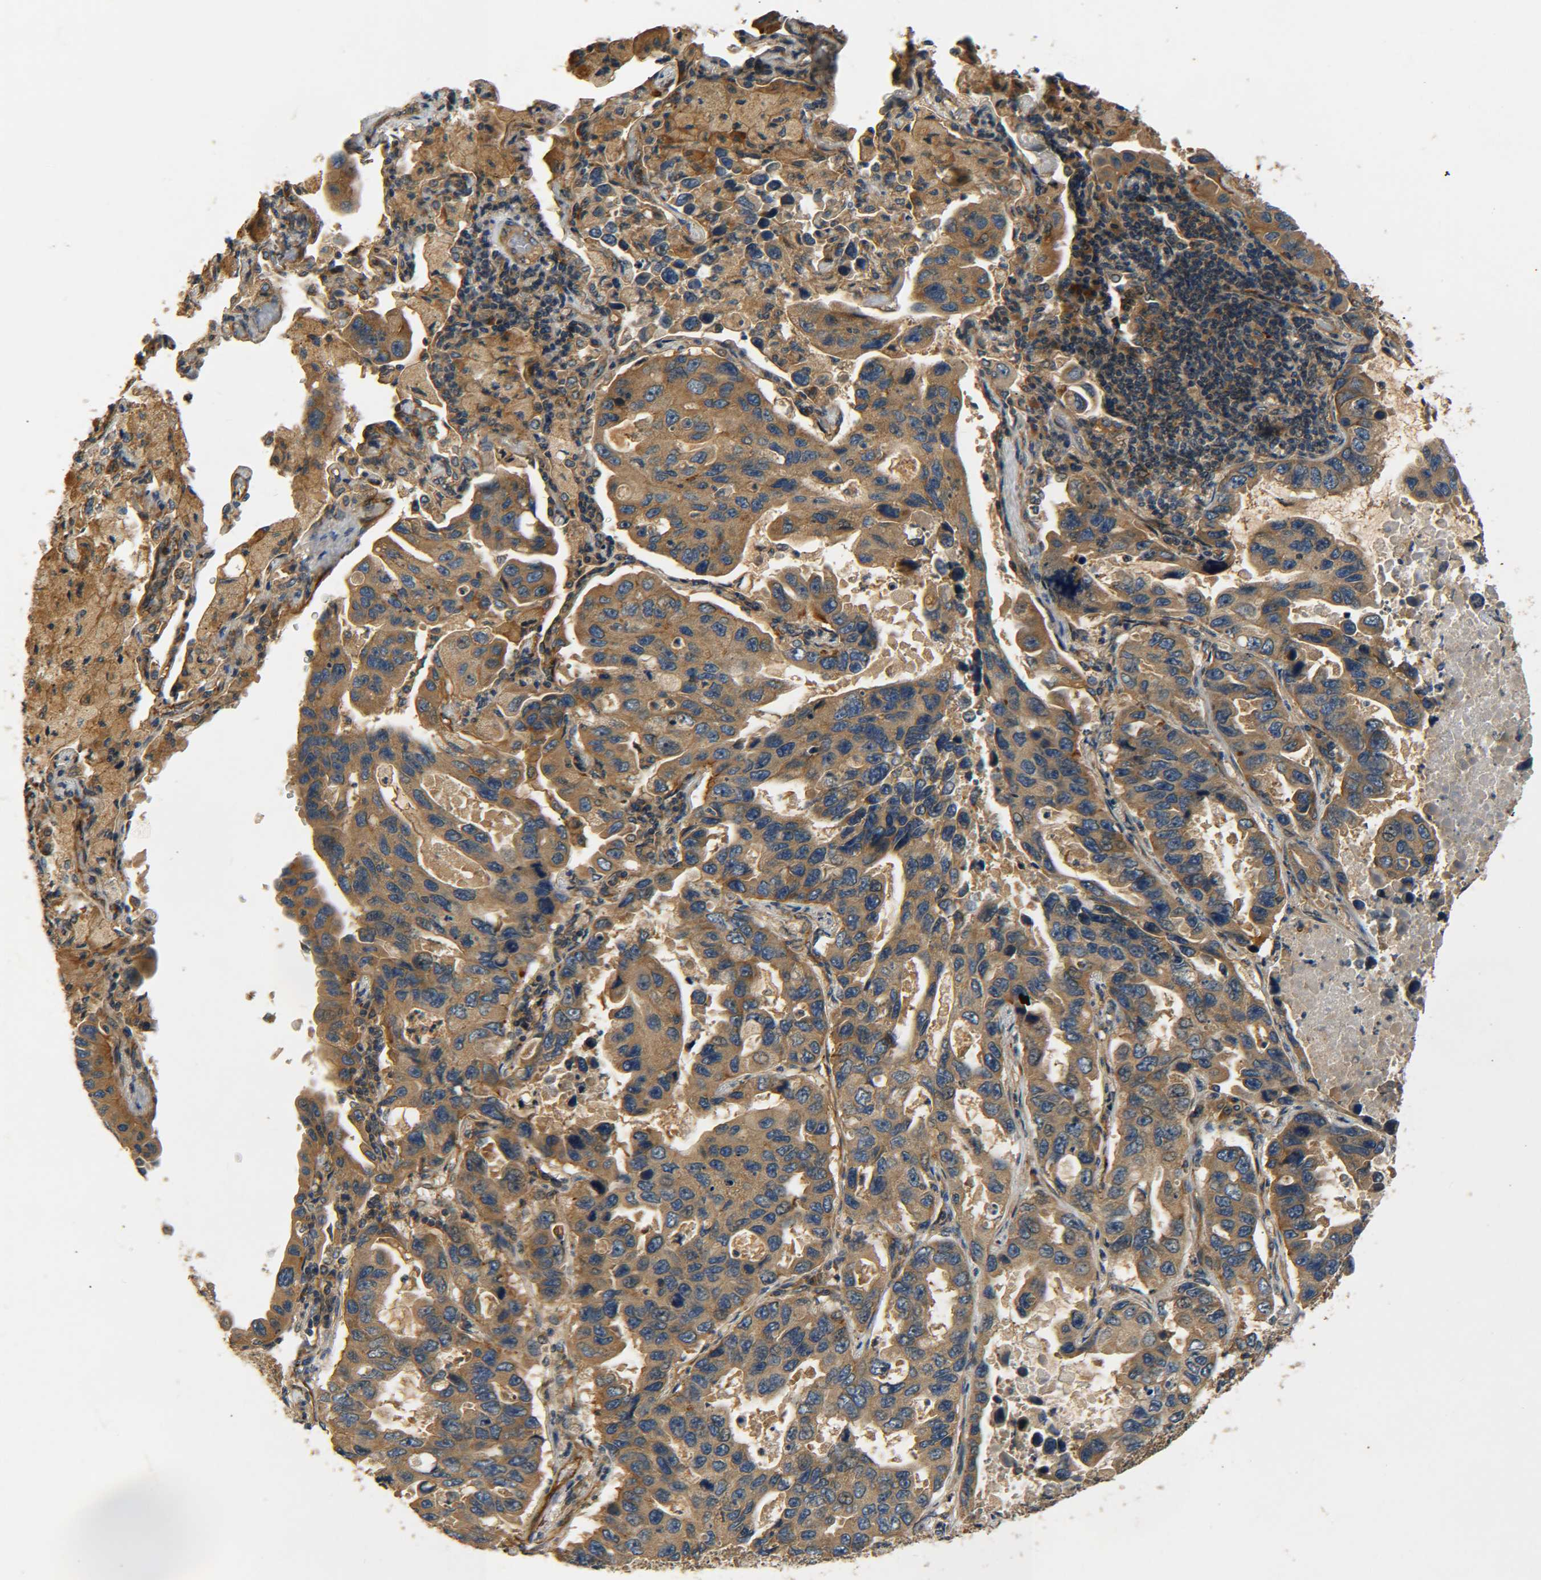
{"staining": {"intensity": "moderate", "quantity": ">75%", "location": "cytoplasmic/membranous"}, "tissue": "lung cancer", "cell_type": "Tumor cells", "image_type": "cancer", "snomed": [{"axis": "morphology", "description": "Adenocarcinoma, NOS"}, {"axis": "topography", "description": "Lung"}], "caption": "A micrograph of lung cancer stained for a protein reveals moderate cytoplasmic/membranous brown staining in tumor cells.", "gene": "LRCH3", "patient": {"sex": "male", "age": 64}}